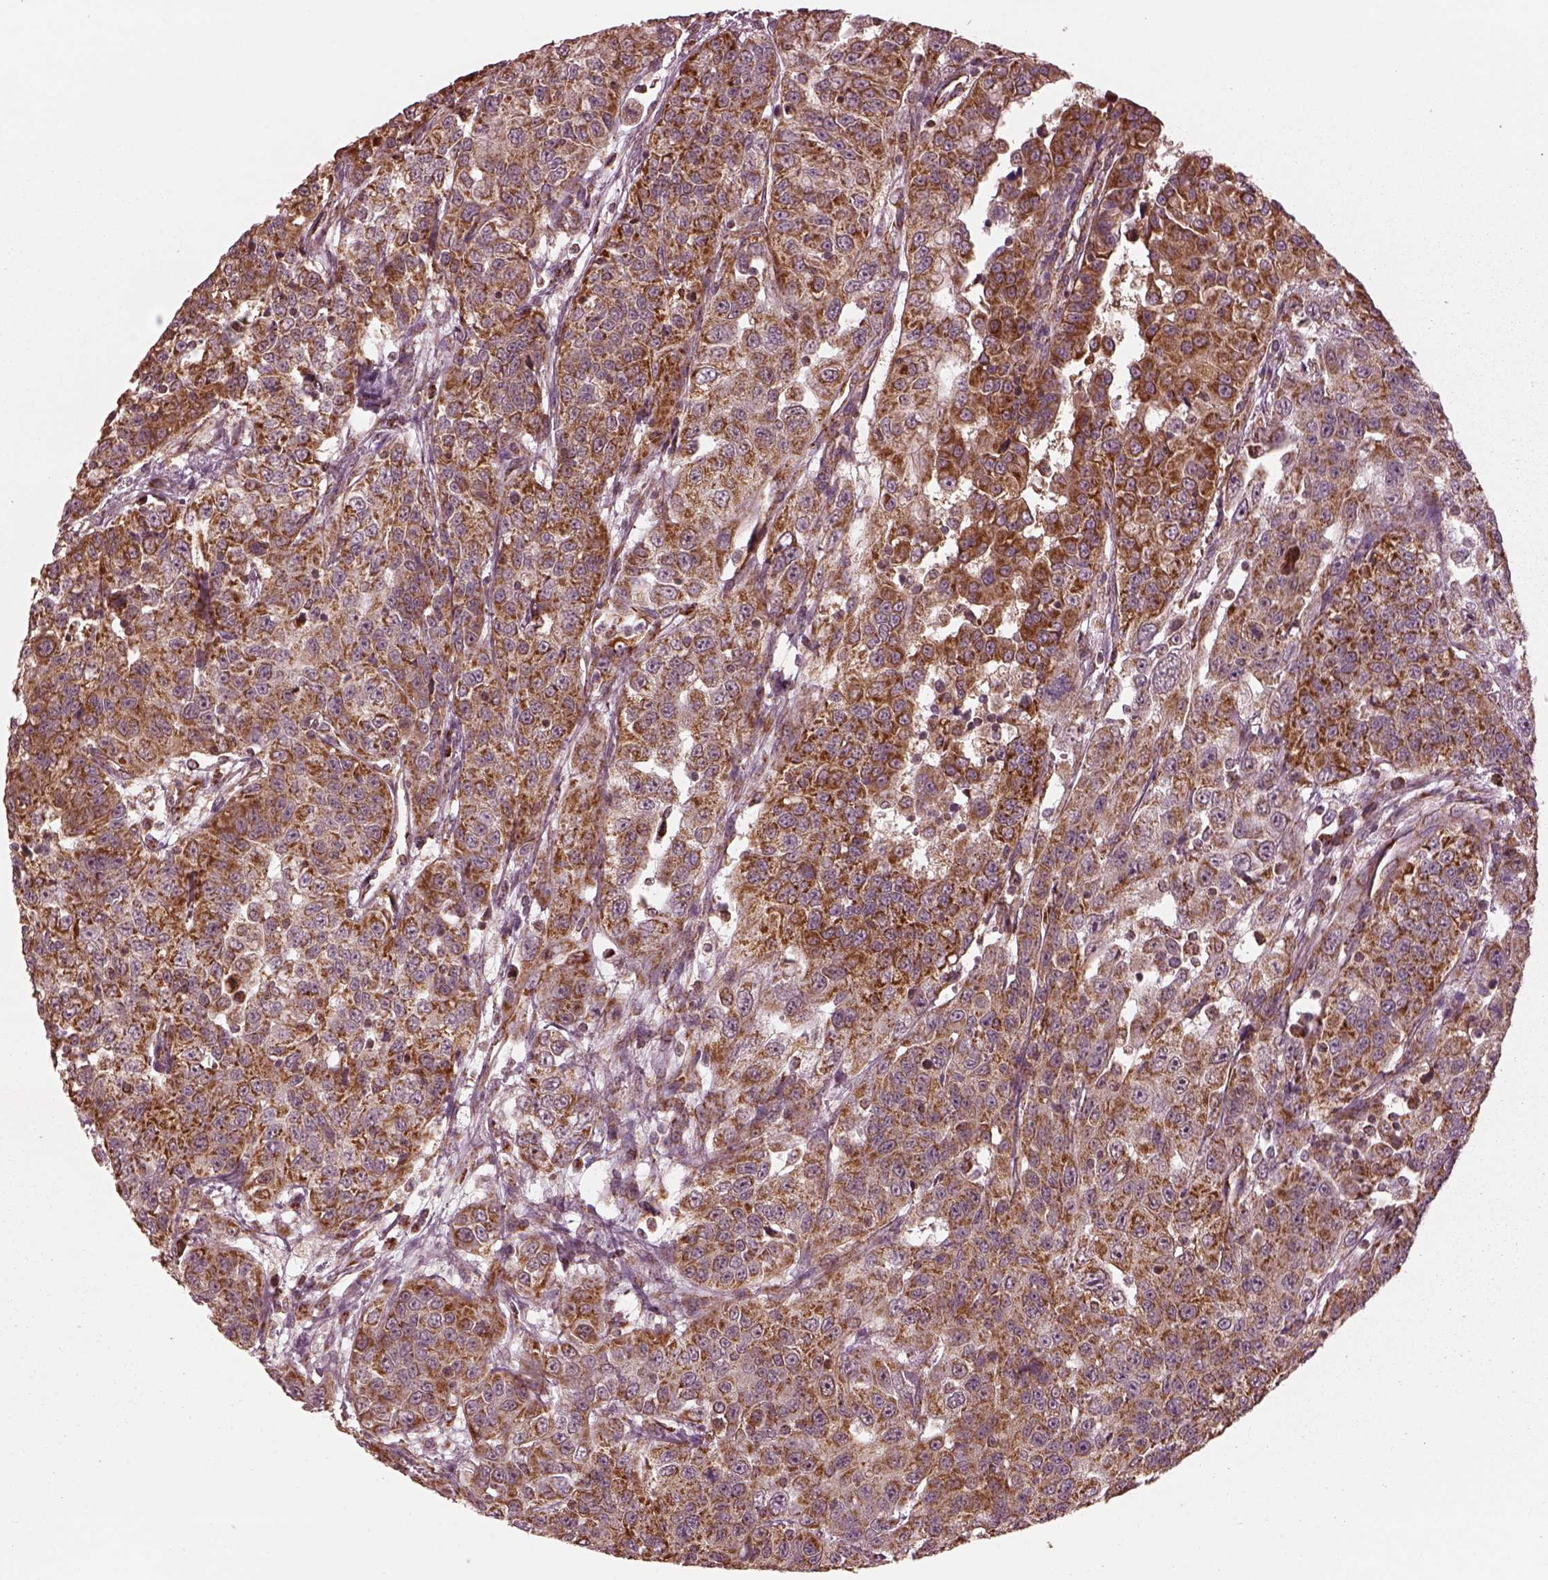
{"staining": {"intensity": "strong", "quantity": ">75%", "location": "cytoplasmic/membranous"}, "tissue": "urothelial cancer", "cell_type": "Tumor cells", "image_type": "cancer", "snomed": [{"axis": "morphology", "description": "Urothelial carcinoma, NOS"}, {"axis": "morphology", "description": "Urothelial carcinoma, High grade"}, {"axis": "topography", "description": "Urinary bladder"}], "caption": "This image shows urothelial cancer stained with IHC to label a protein in brown. The cytoplasmic/membranous of tumor cells show strong positivity for the protein. Nuclei are counter-stained blue.", "gene": "NDUFB10", "patient": {"sex": "female", "age": 73}}